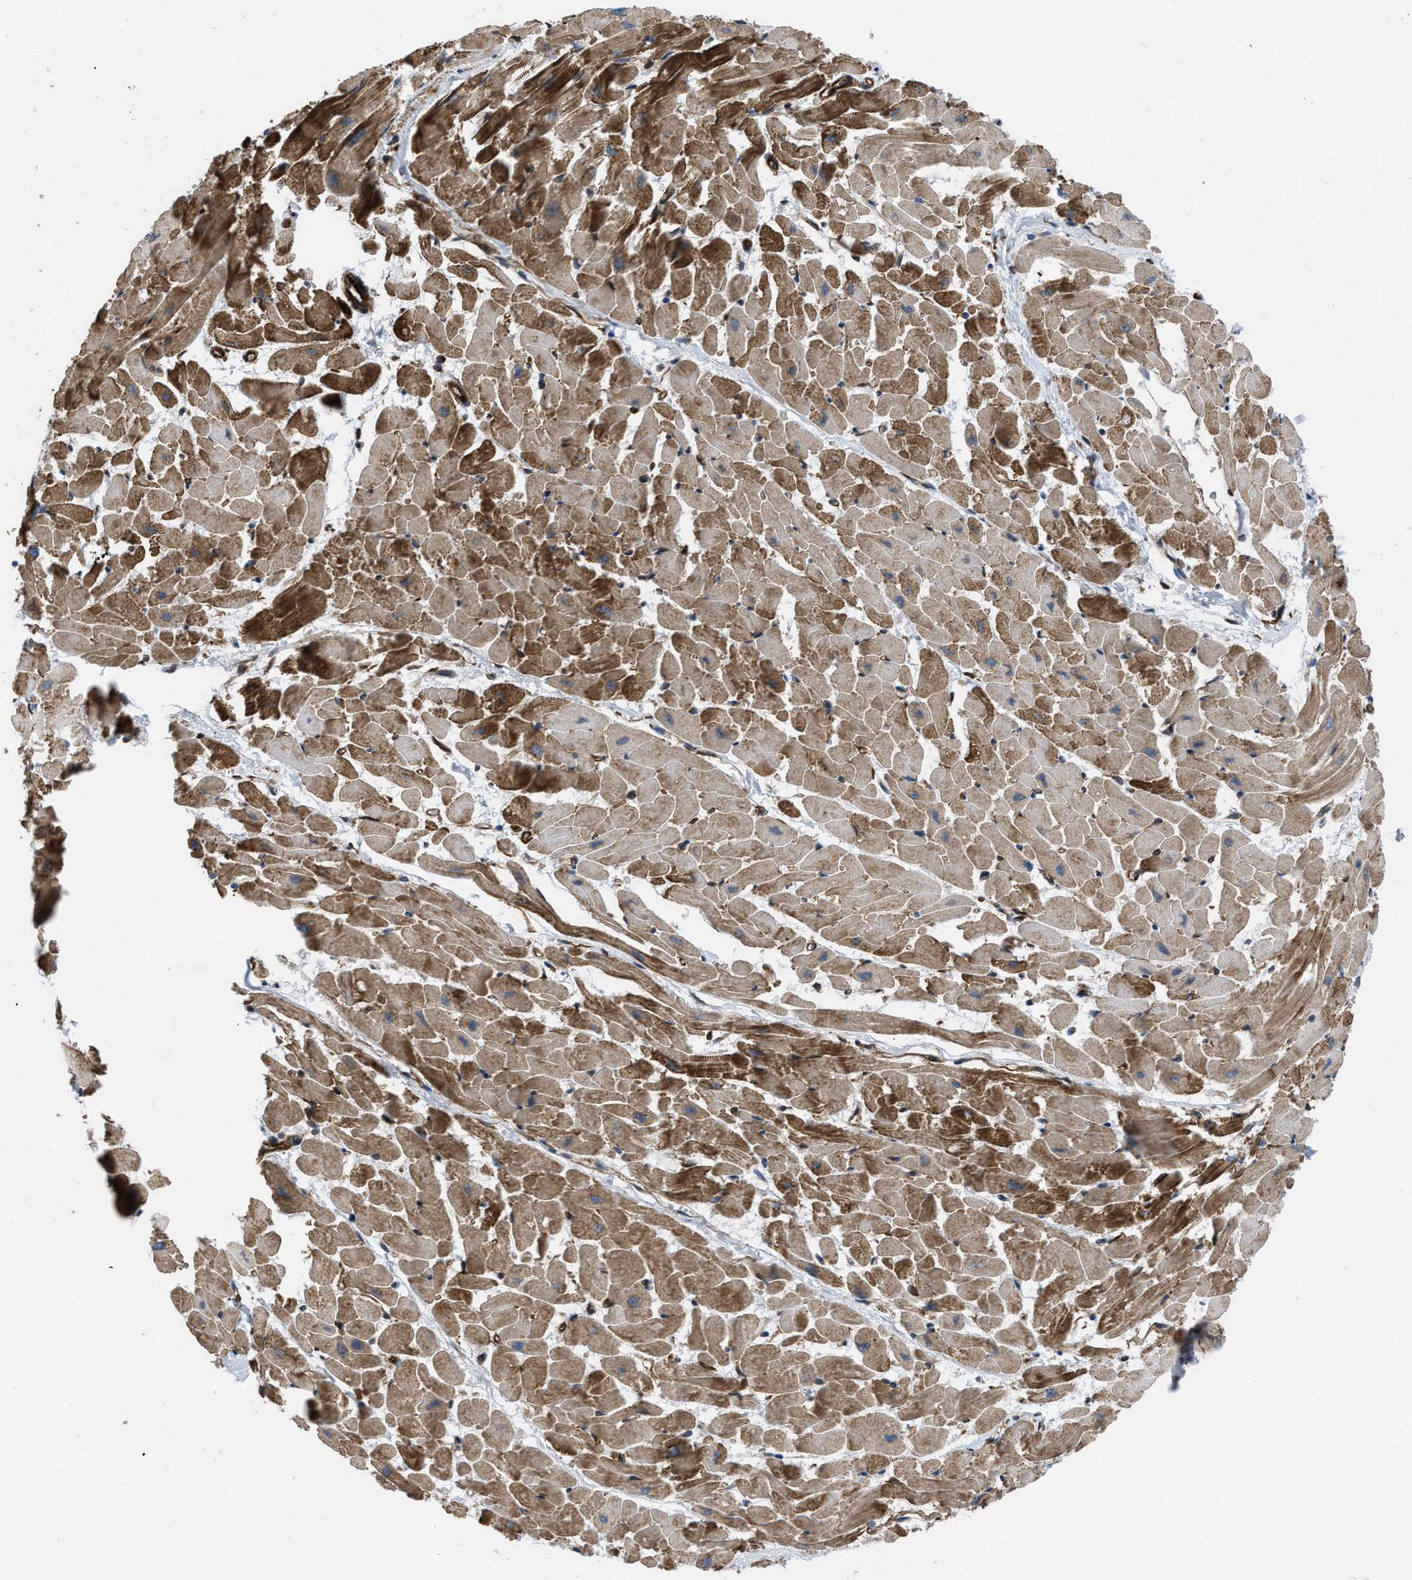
{"staining": {"intensity": "strong", "quantity": ">75%", "location": "cytoplasmic/membranous"}, "tissue": "heart muscle", "cell_type": "Cardiomyocytes", "image_type": "normal", "snomed": [{"axis": "morphology", "description": "Normal tissue, NOS"}, {"axis": "topography", "description": "Heart"}], "caption": "The micrograph demonstrates a brown stain indicating the presence of a protein in the cytoplasmic/membranous of cardiomyocytes in heart muscle.", "gene": "PTPRE", "patient": {"sex": "female", "age": 19}}